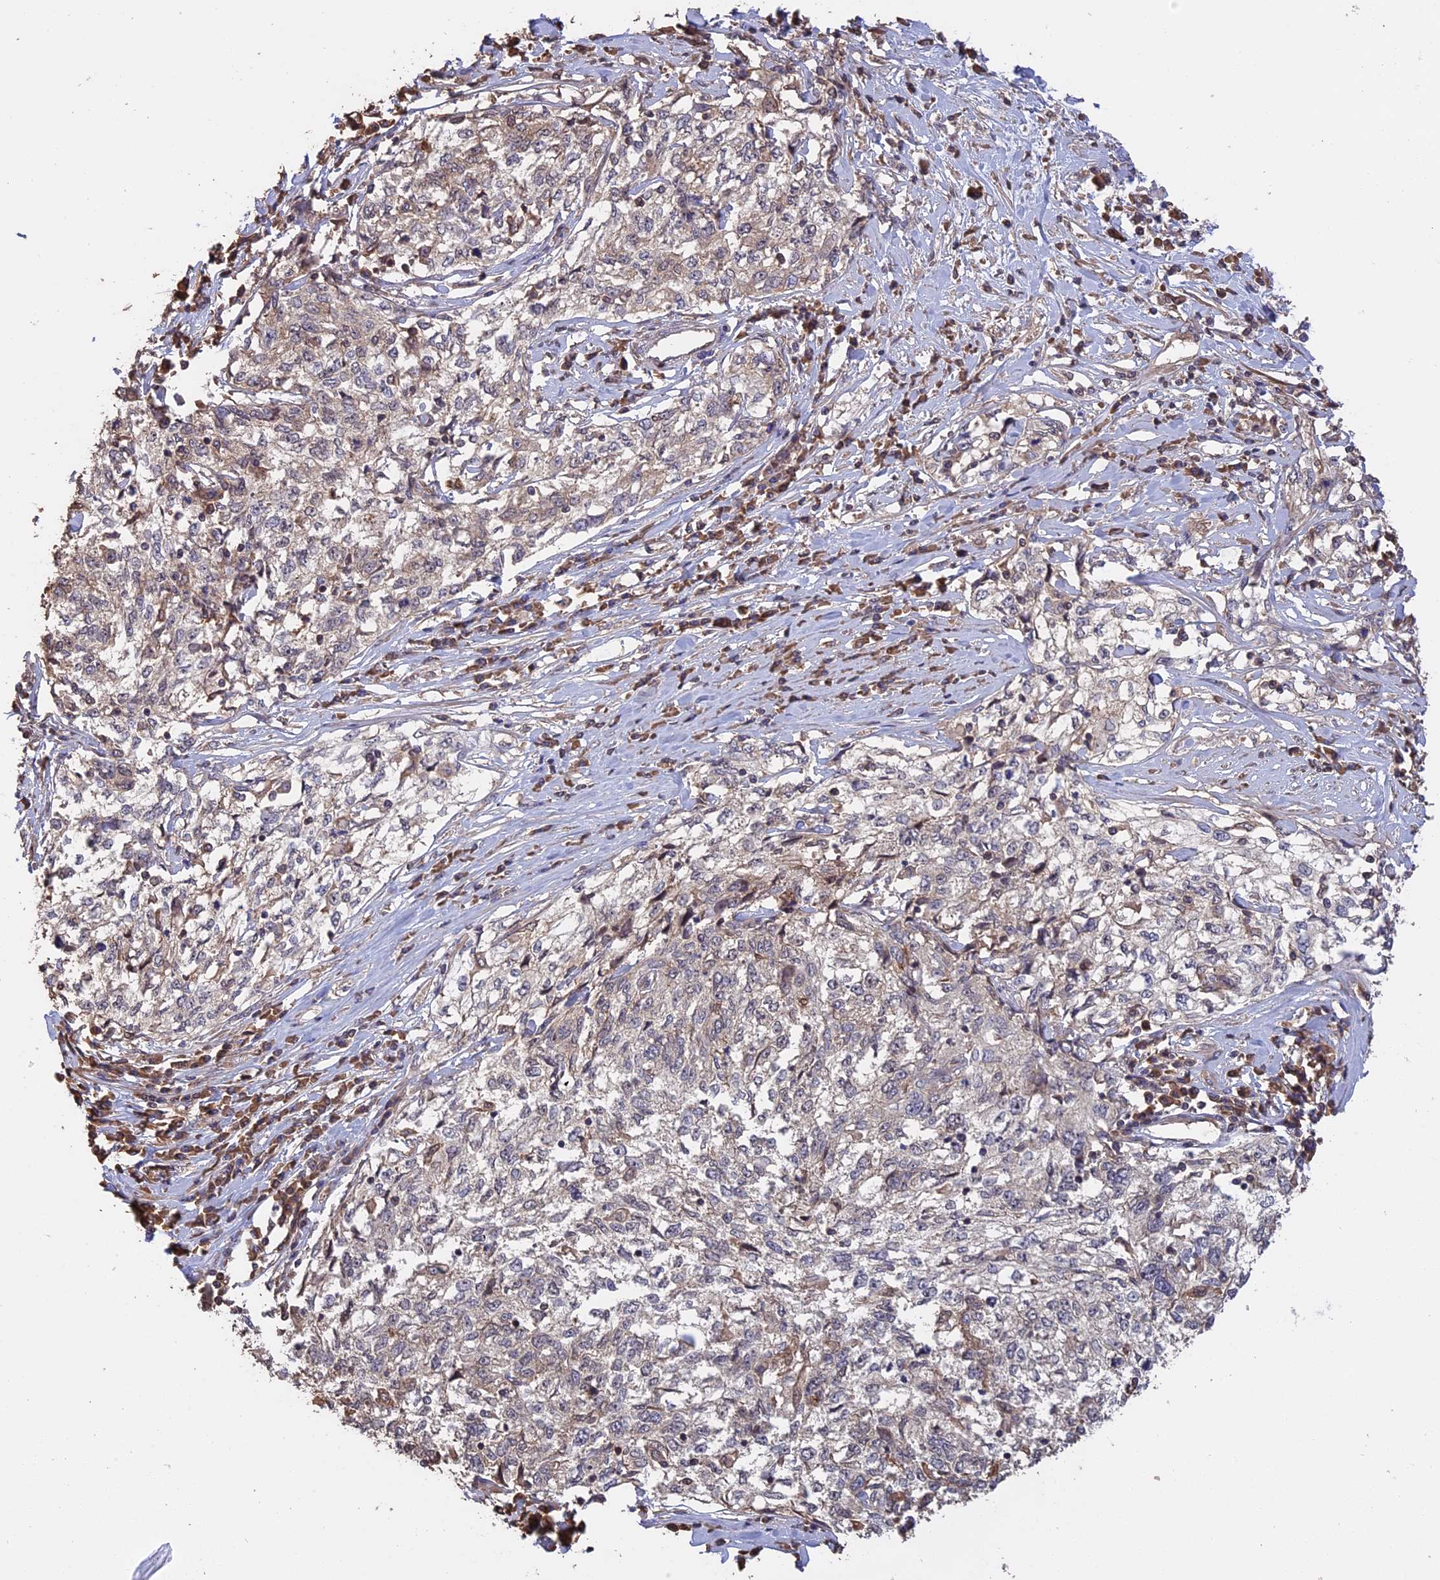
{"staining": {"intensity": "negative", "quantity": "none", "location": "none"}, "tissue": "cervical cancer", "cell_type": "Tumor cells", "image_type": "cancer", "snomed": [{"axis": "morphology", "description": "Squamous cell carcinoma, NOS"}, {"axis": "topography", "description": "Cervix"}], "caption": "Tumor cells show no significant staining in cervical cancer.", "gene": "RASAL1", "patient": {"sex": "female", "age": 57}}